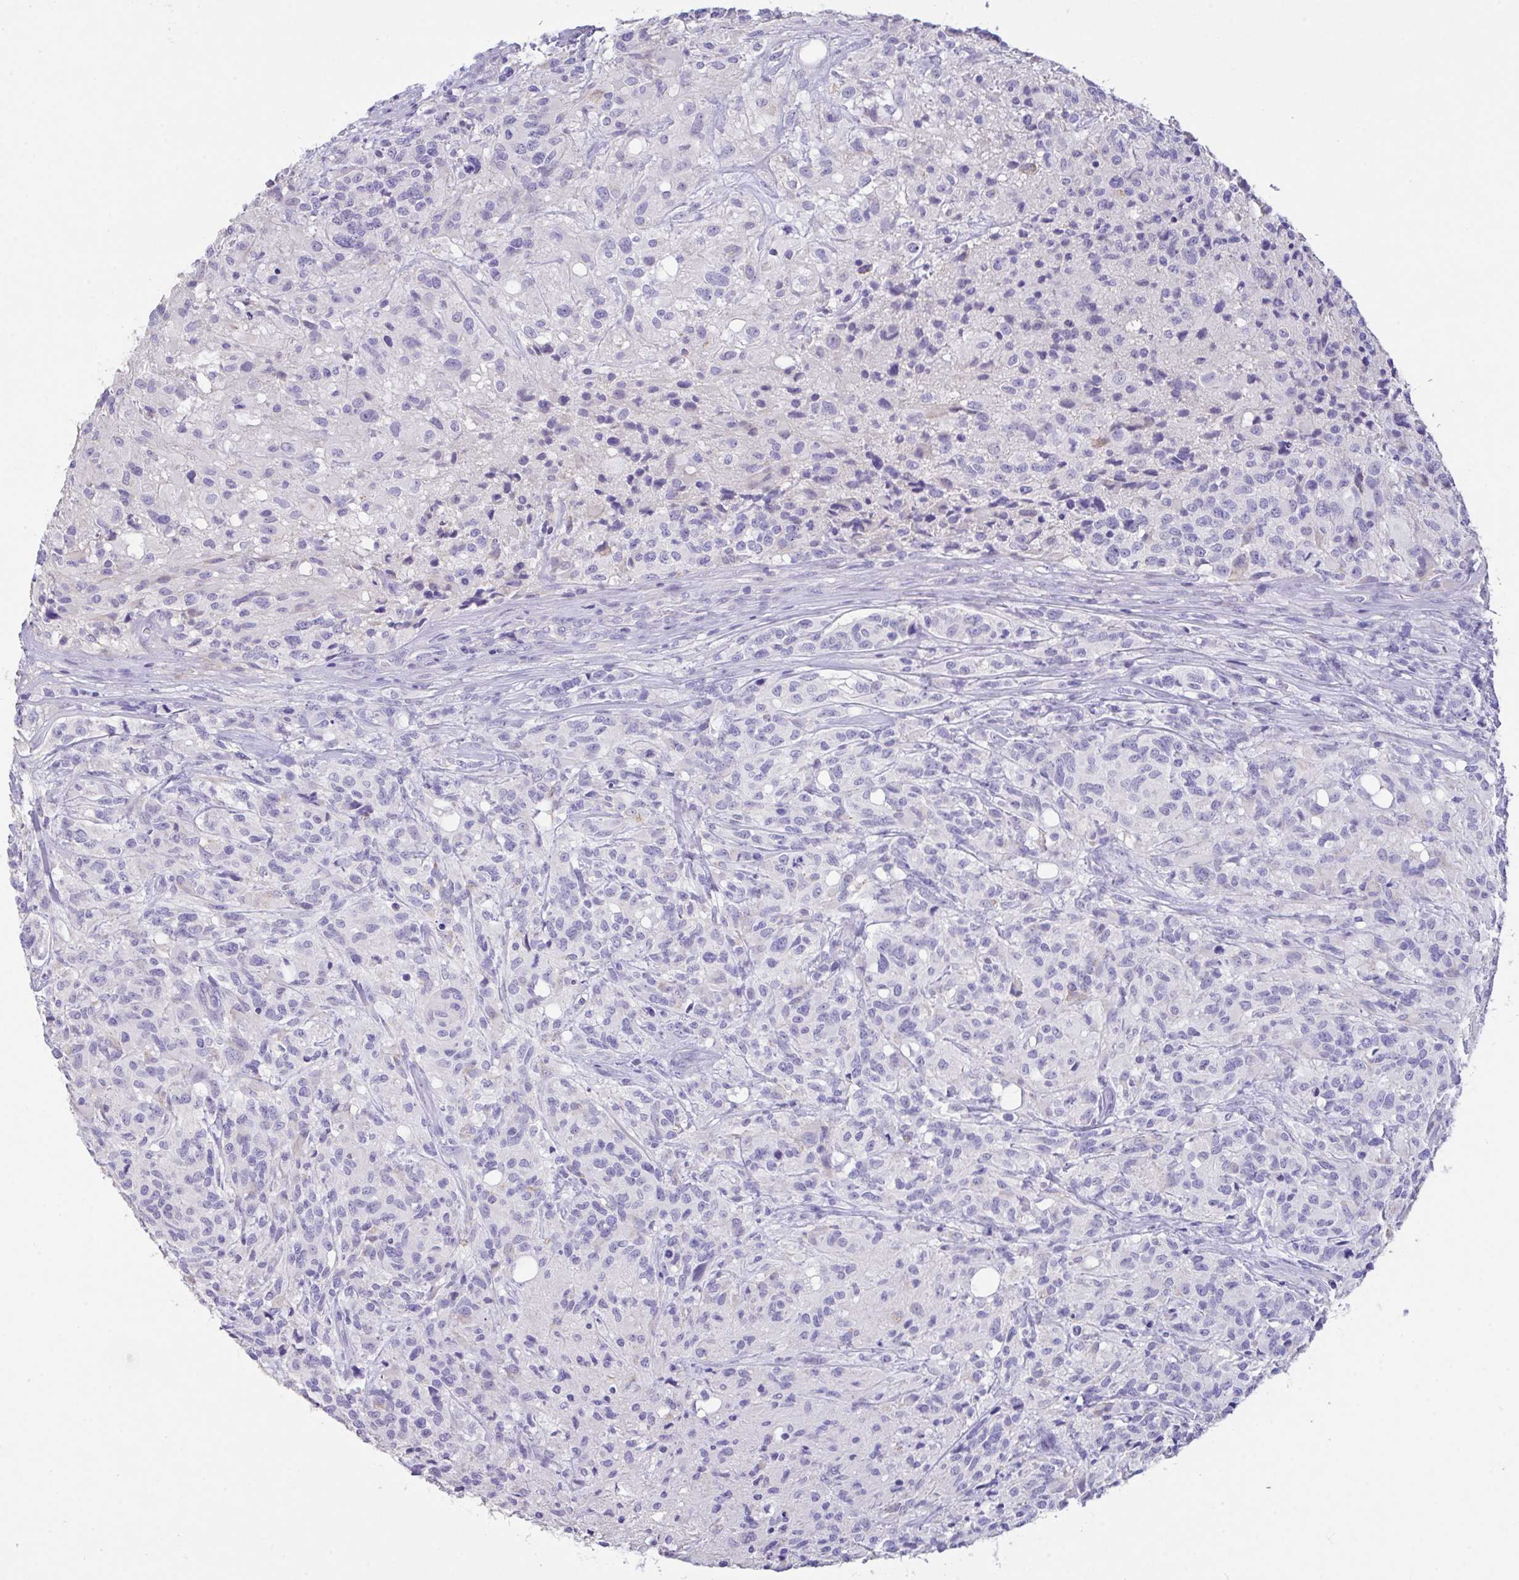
{"staining": {"intensity": "weak", "quantity": "<25%", "location": "cytoplasmic/membranous"}, "tissue": "glioma", "cell_type": "Tumor cells", "image_type": "cancer", "snomed": [{"axis": "morphology", "description": "Glioma, malignant, High grade"}, {"axis": "topography", "description": "Brain"}], "caption": "This is a image of immunohistochemistry staining of malignant high-grade glioma, which shows no expression in tumor cells.", "gene": "CA10", "patient": {"sex": "female", "age": 67}}